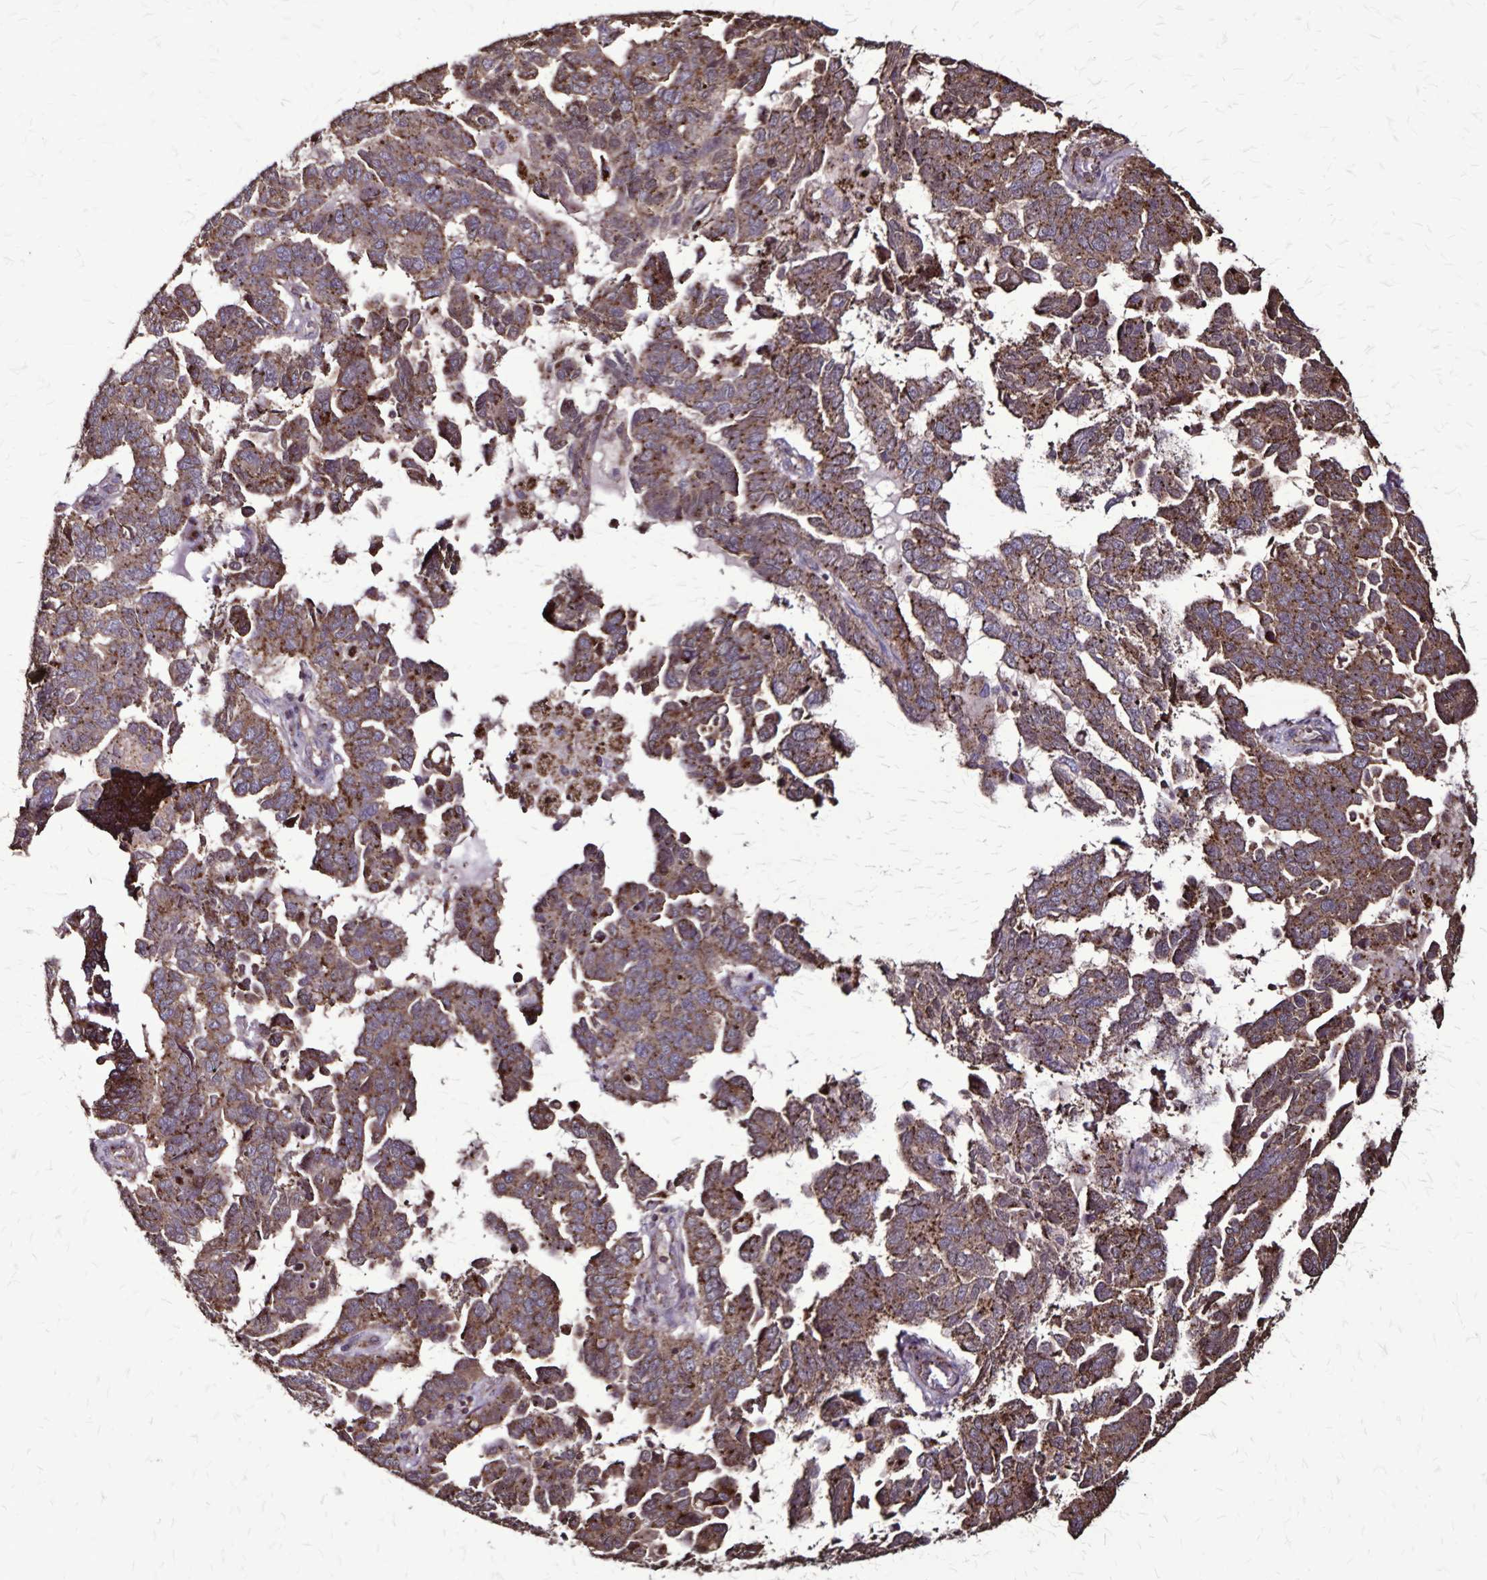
{"staining": {"intensity": "moderate", "quantity": ">75%", "location": "cytoplasmic/membranous"}, "tissue": "ovarian cancer", "cell_type": "Tumor cells", "image_type": "cancer", "snomed": [{"axis": "morphology", "description": "Cystadenocarcinoma, serous, NOS"}, {"axis": "topography", "description": "Ovary"}], "caption": "Protein analysis of ovarian cancer (serous cystadenocarcinoma) tissue reveals moderate cytoplasmic/membranous staining in about >75% of tumor cells.", "gene": "CHMP1B", "patient": {"sex": "female", "age": 64}}